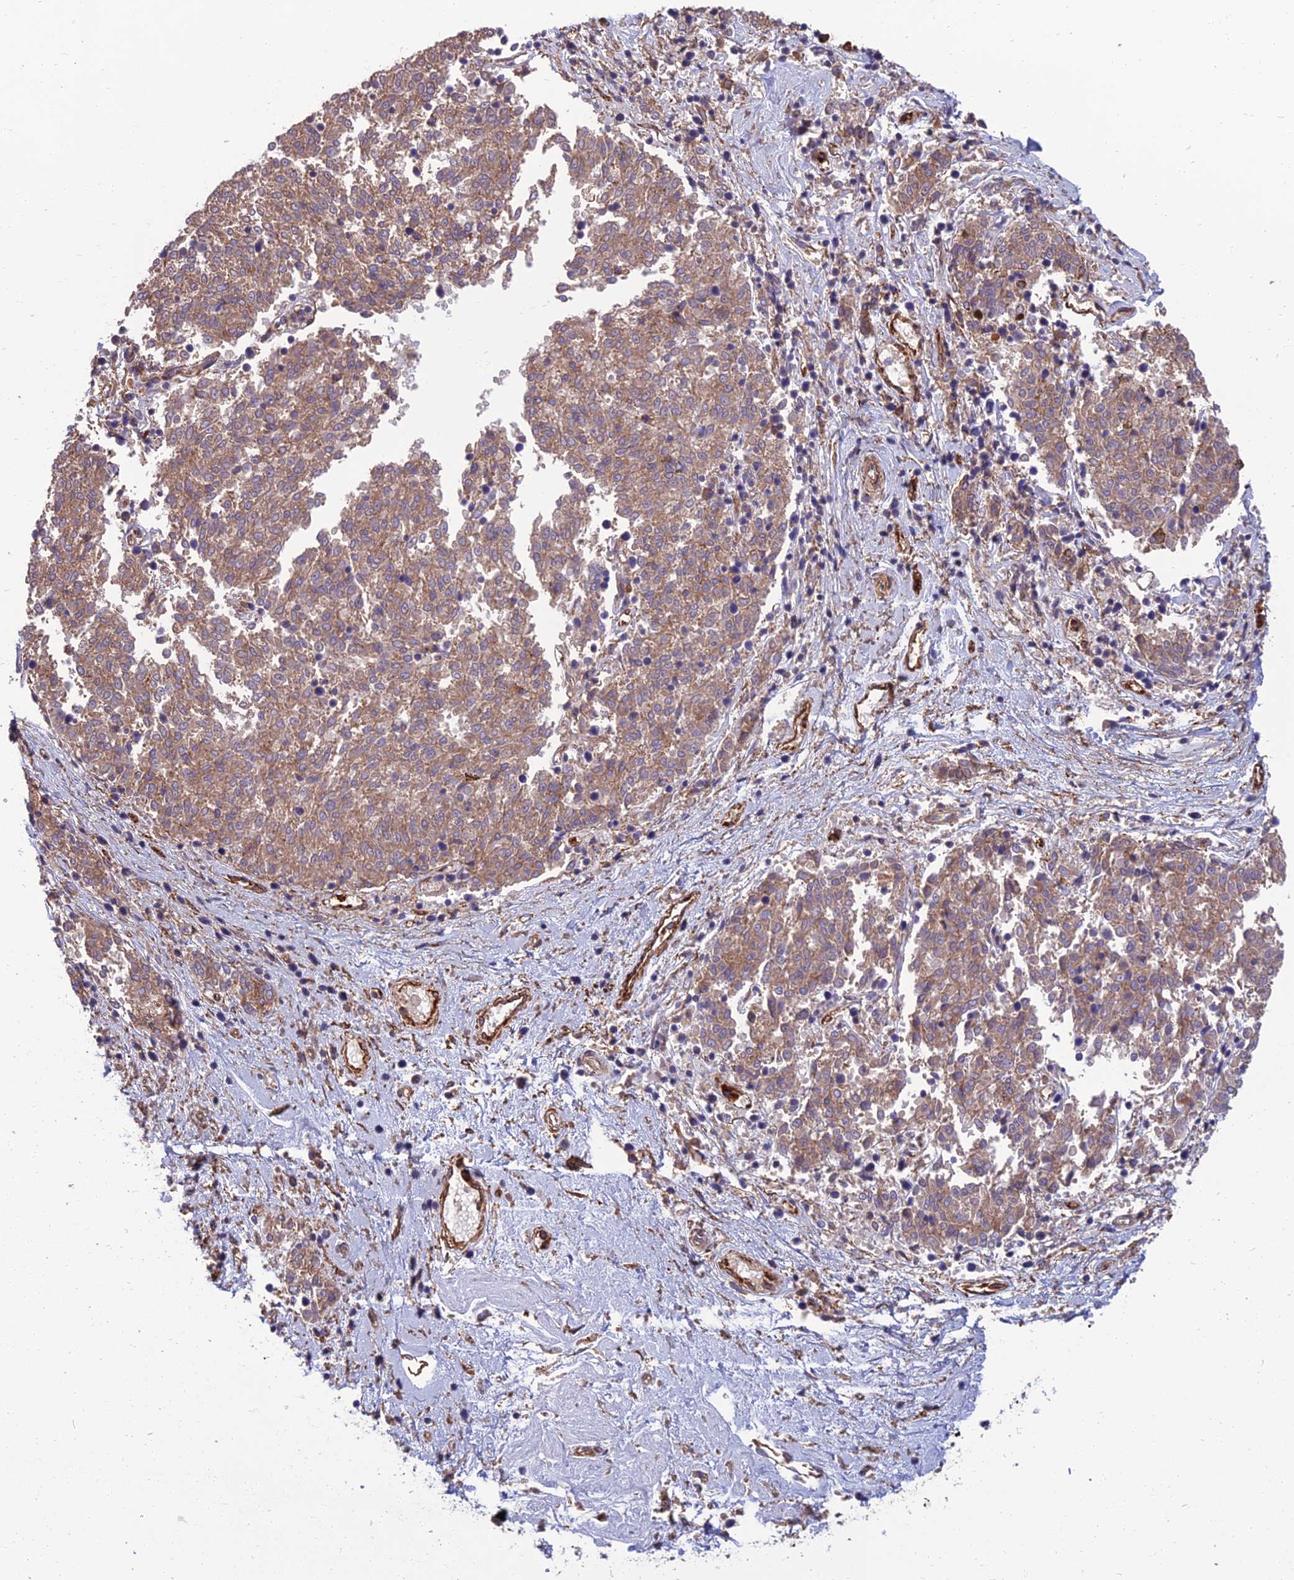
{"staining": {"intensity": "weak", "quantity": ">75%", "location": "cytoplasmic/membranous"}, "tissue": "melanoma", "cell_type": "Tumor cells", "image_type": "cancer", "snomed": [{"axis": "morphology", "description": "Malignant melanoma, NOS"}, {"axis": "topography", "description": "Skin"}], "caption": "Protein staining of melanoma tissue shows weak cytoplasmic/membranous staining in approximately >75% of tumor cells. (IHC, brightfield microscopy, high magnification).", "gene": "WDR24", "patient": {"sex": "female", "age": 72}}